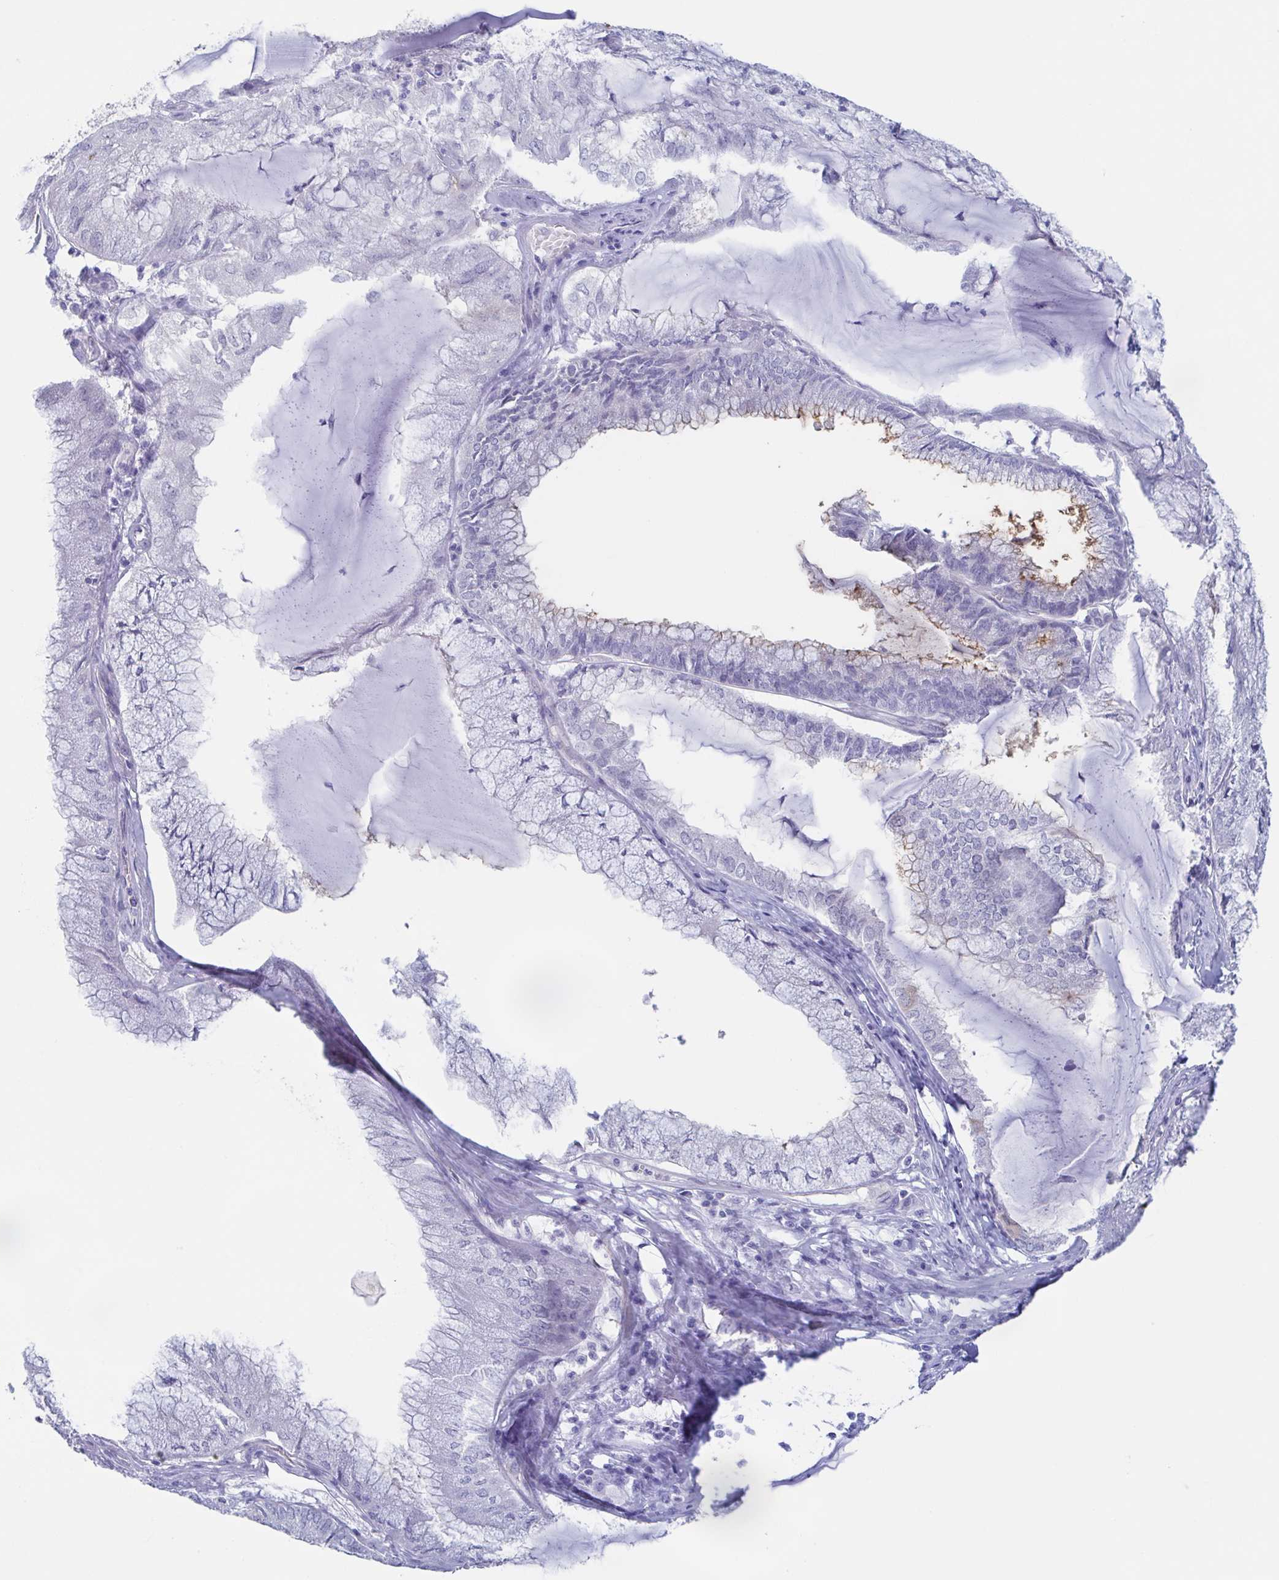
{"staining": {"intensity": "negative", "quantity": "none", "location": "none"}, "tissue": "endometrial cancer", "cell_type": "Tumor cells", "image_type": "cancer", "snomed": [{"axis": "morphology", "description": "Carcinoma, NOS"}, {"axis": "topography", "description": "Endometrium"}], "caption": "This photomicrograph is of carcinoma (endometrial) stained with immunohistochemistry to label a protein in brown with the nuclei are counter-stained blue. There is no positivity in tumor cells.", "gene": "TEX12", "patient": {"sex": "female", "age": 62}}